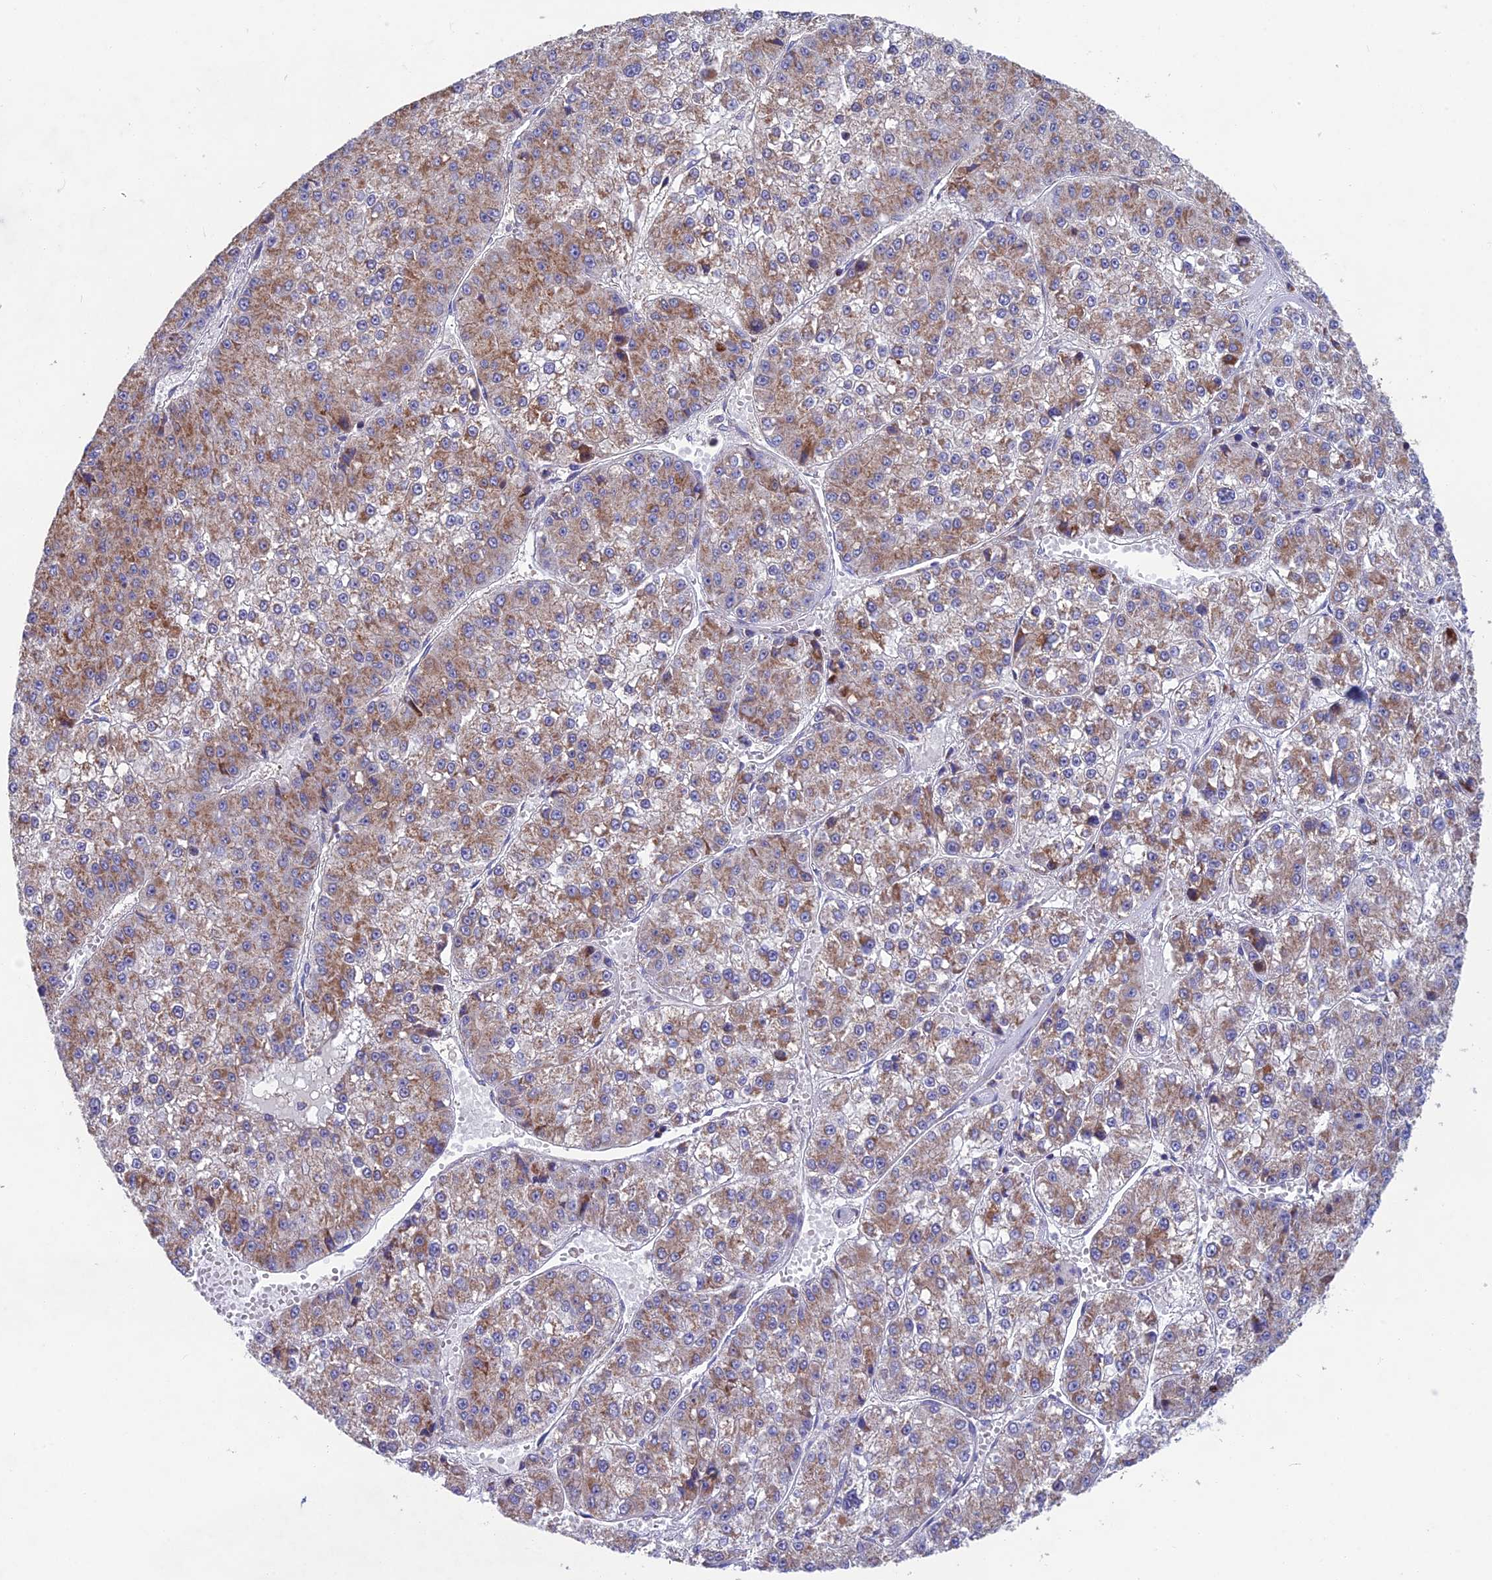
{"staining": {"intensity": "moderate", "quantity": ">75%", "location": "cytoplasmic/membranous"}, "tissue": "liver cancer", "cell_type": "Tumor cells", "image_type": "cancer", "snomed": [{"axis": "morphology", "description": "Carcinoma, Hepatocellular, NOS"}, {"axis": "topography", "description": "Liver"}], "caption": "Brown immunohistochemical staining in human hepatocellular carcinoma (liver) reveals moderate cytoplasmic/membranous expression in about >75% of tumor cells.", "gene": "CS", "patient": {"sex": "female", "age": 73}}